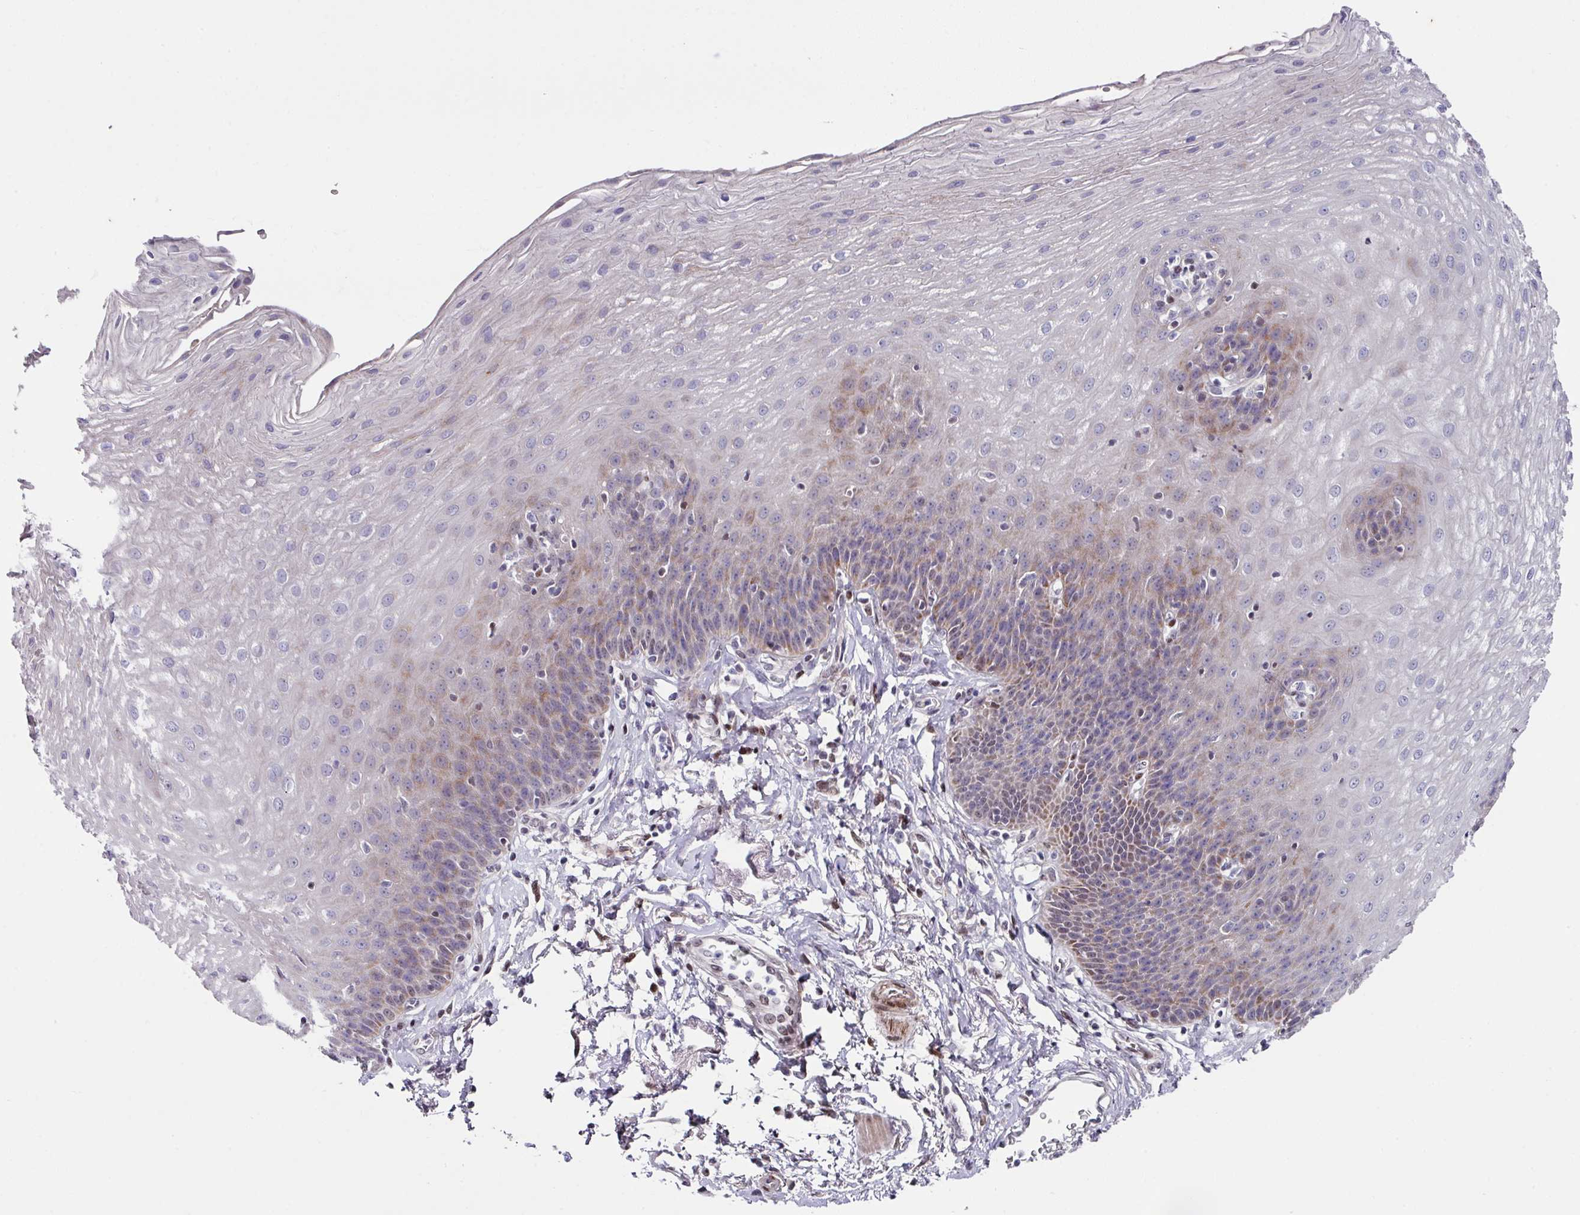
{"staining": {"intensity": "weak", "quantity": "25%-75%", "location": "cytoplasmic/membranous,nuclear"}, "tissue": "esophagus", "cell_type": "Squamous epithelial cells", "image_type": "normal", "snomed": [{"axis": "morphology", "description": "Normal tissue, NOS"}, {"axis": "topography", "description": "Esophagus"}], "caption": "Esophagus stained with DAB (3,3'-diaminobenzidine) IHC reveals low levels of weak cytoplasmic/membranous,nuclear positivity in about 25%-75% of squamous epithelial cells. The staining was performed using DAB (3,3'-diaminobenzidine) to visualize the protein expression in brown, while the nuclei were stained in blue with hematoxylin (Magnification: 20x).", "gene": "CBX7", "patient": {"sex": "female", "age": 81}}